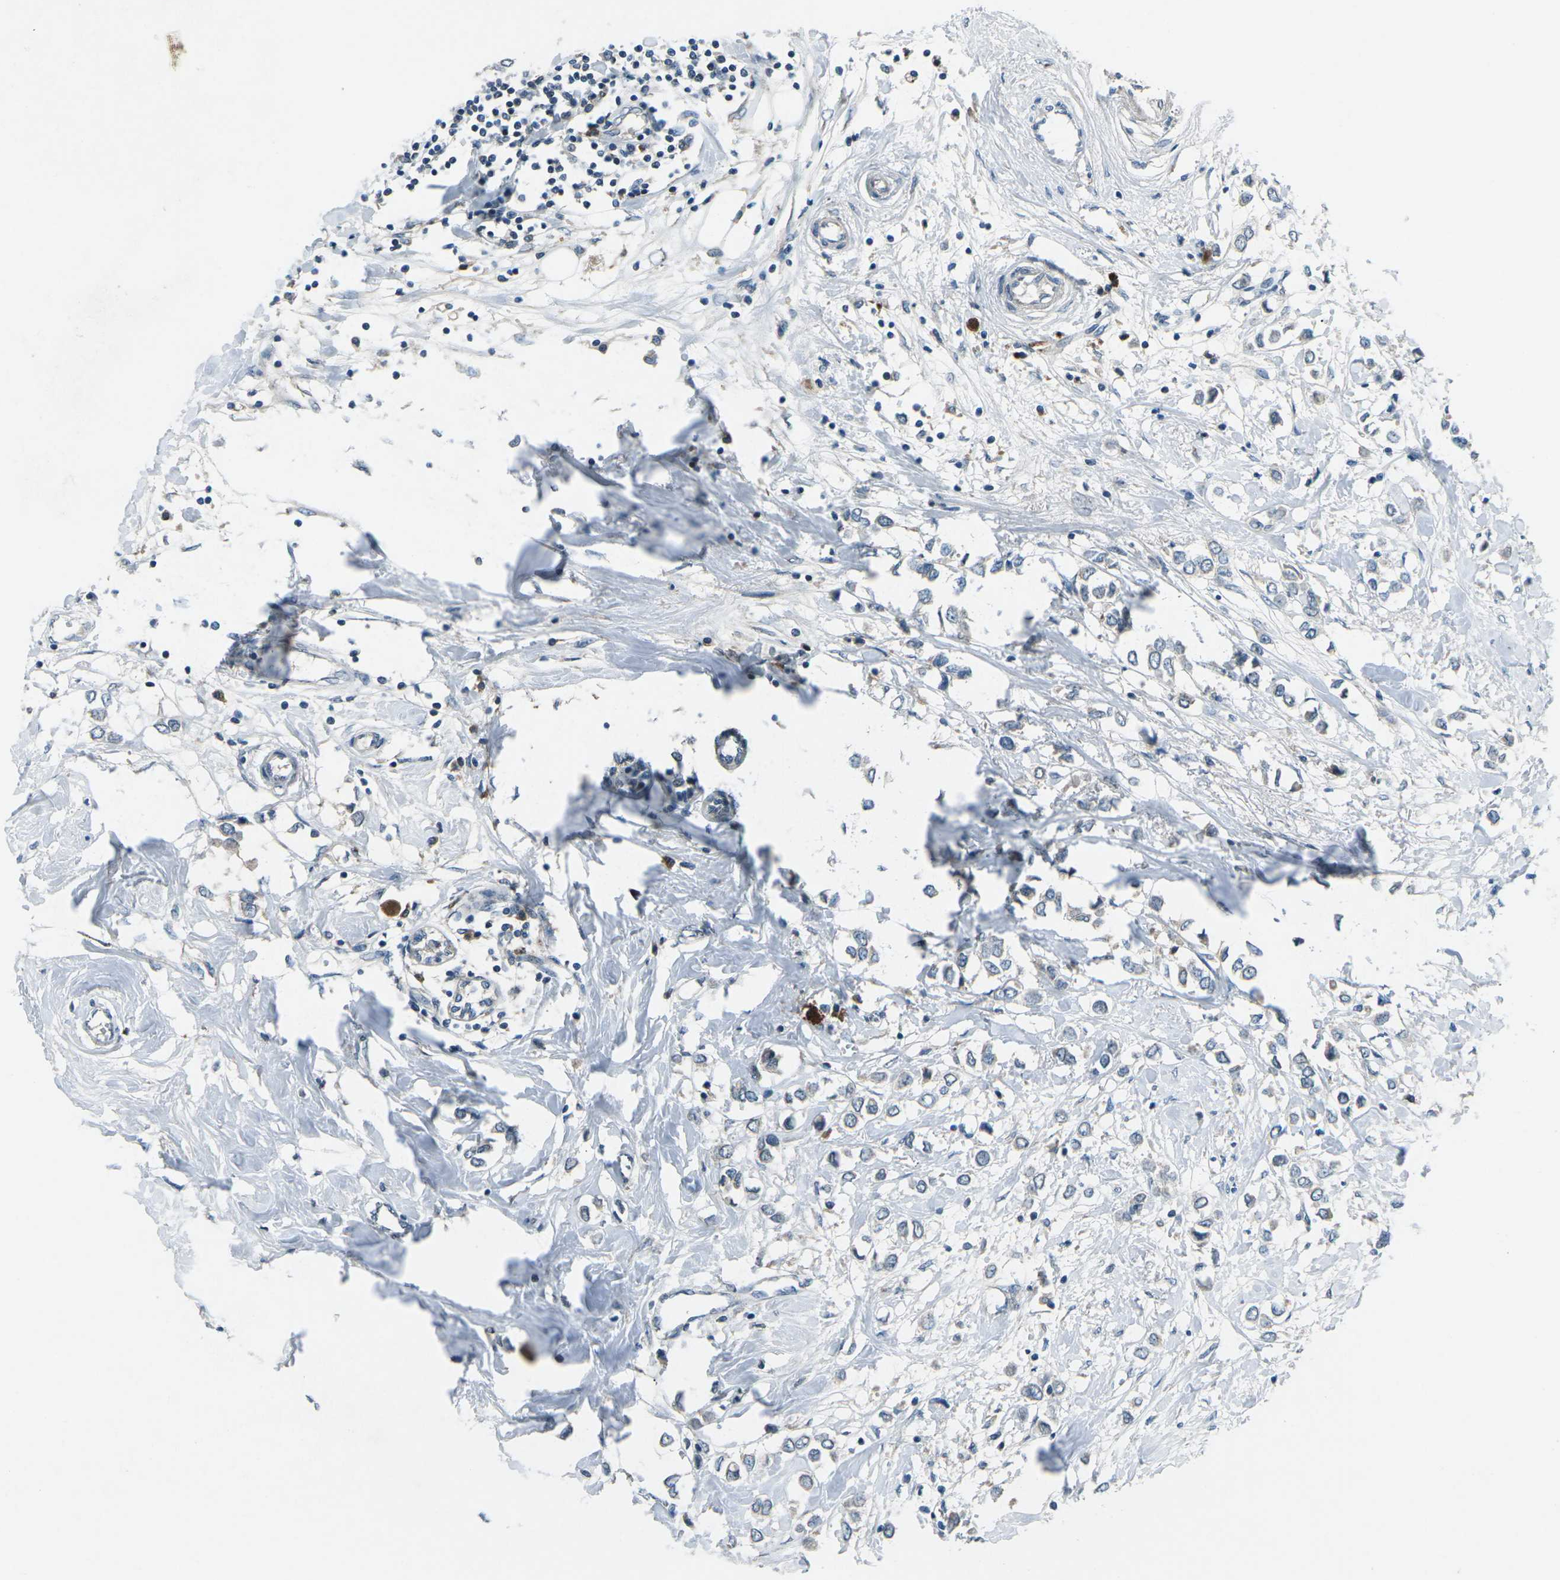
{"staining": {"intensity": "negative", "quantity": "none", "location": "none"}, "tissue": "breast cancer", "cell_type": "Tumor cells", "image_type": "cancer", "snomed": [{"axis": "morphology", "description": "Lobular carcinoma"}, {"axis": "topography", "description": "Breast"}], "caption": "This is an IHC histopathology image of lobular carcinoma (breast). There is no expression in tumor cells.", "gene": "CDK16", "patient": {"sex": "female", "age": 51}}